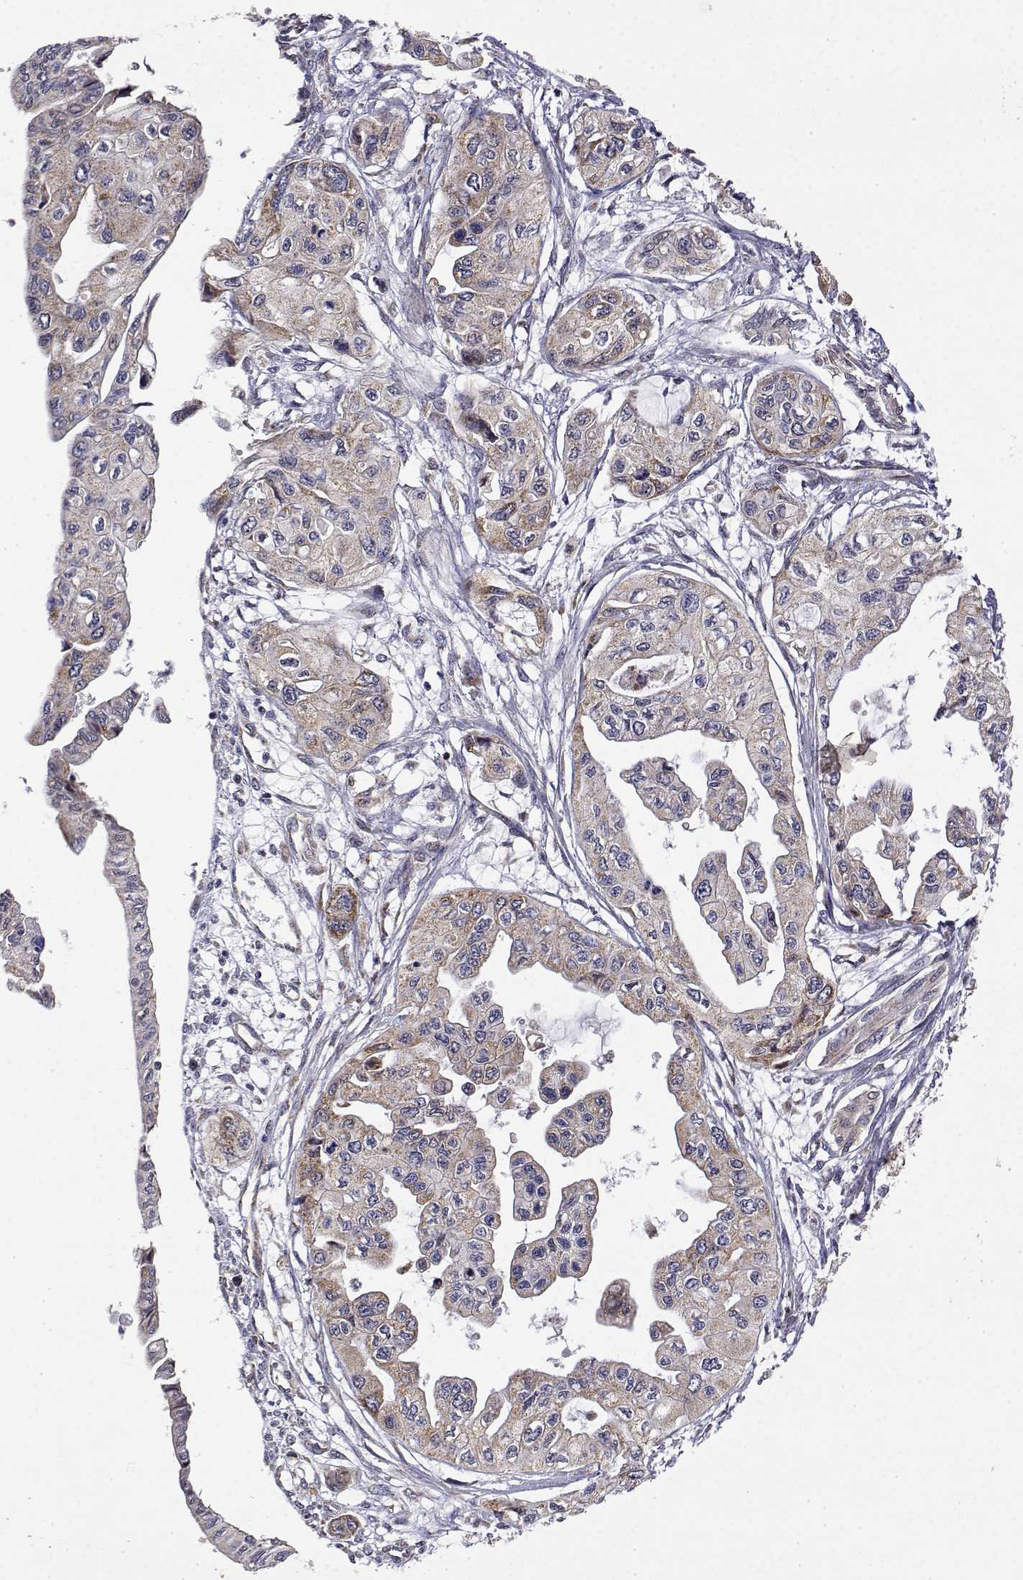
{"staining": {"intensity": "weak", "quantity": "25%-75%", "location": "cytoplasmic/membranous"}, "tissue": "pancreatic cancer", "cell_type": "Tumor cells", "image_type": "cancer", "snomed": [{"axis": "morphology", "description": "Adenocarcinoma, NOS"}, {"axis": "topography", "description": "Pancreas"}], "caption": "High-power microscopy captured an immunohistochemistry image of pancreatic cancer, revealing weak cytoplasmic/membranous expression in about 25%-75% of tumor cells. Ihc stains the protein in brown and the nuclei are stained blue.", "gene": "GADD45GIP1", "patient": {"sex": "female", "age": 76}}